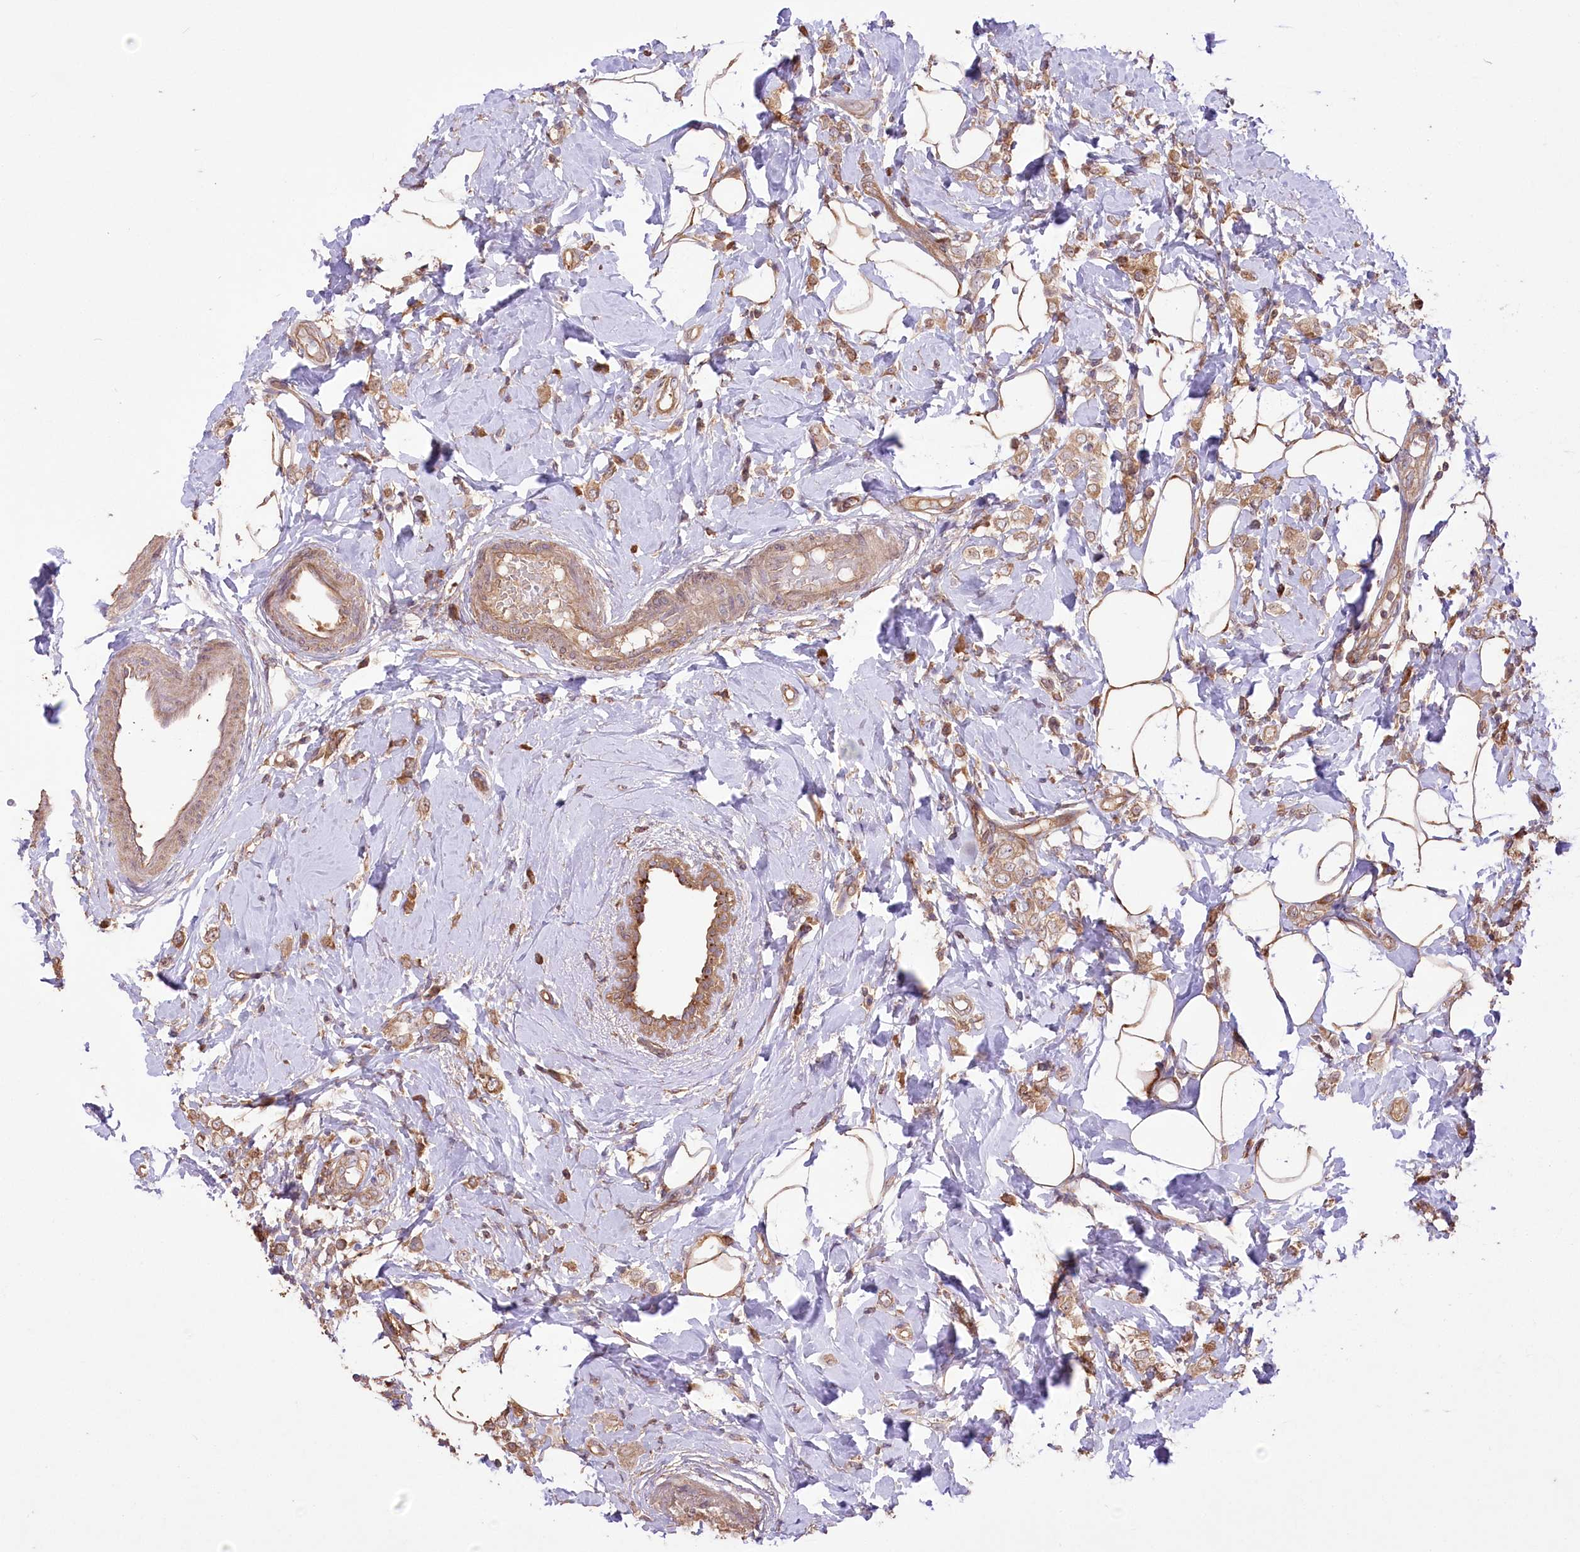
{"staining": {"intensity": "moderate", "quantity": ">75%", "location": "cytoplasmic/membranous"}, "tissue": "breast cancer", "cell_type": "Tumor cells", "image_type": "cancer", "snomed": [{"axis": "morphology", "description": "Lobular carcinoma"}, {"axis": "topography", "description": "Breast"}], "caption": "Human breast cancer stained with a brown dye displays moderate cytoplasmic/membranous positive expression in about >75% of tumor cells.", "gene": "PRSS53", "patient": {"sex": "female", "age": 47}}